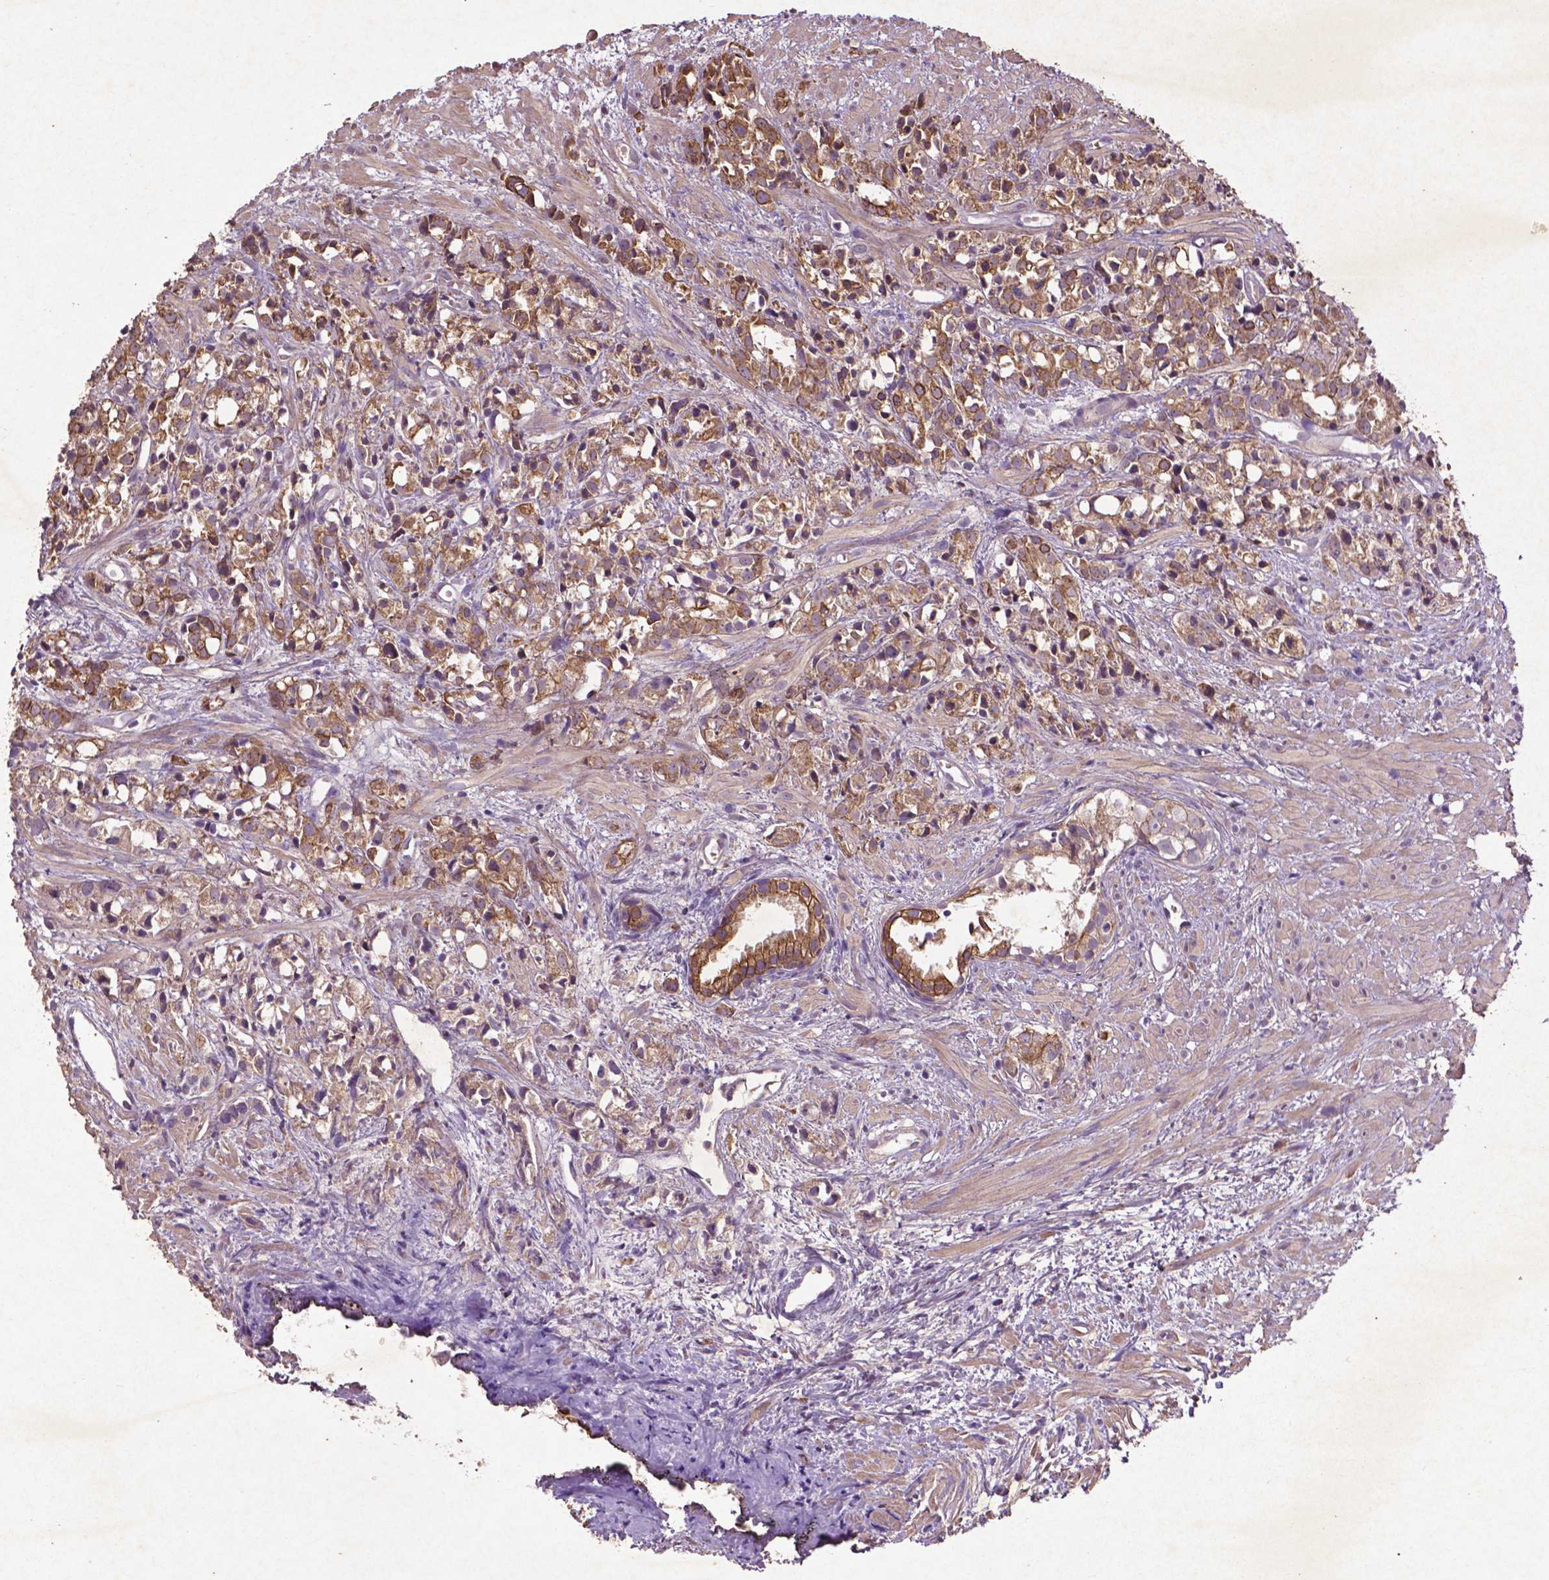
{"staining": {"intensity": "moderate", "quantity": ">75%", "location": "cytoplasmic/membranous"}, "tissue": "prostate cancer", "cell_type": "Tumor cells", "image_type": "cancer", "snomed": [{"axis": "morphology", "description": "Adenocarcinoma, High grade"}, {"axis": "topography", "description": "Prostate"}], "caption": "Prostate cancer stained for a protein (brown) shows moderate cytoplasmic/membranous positive expression in about >75% of tumor cells.", "gene": "COQ2", "patient": {"sex": "male", "age": 79}}